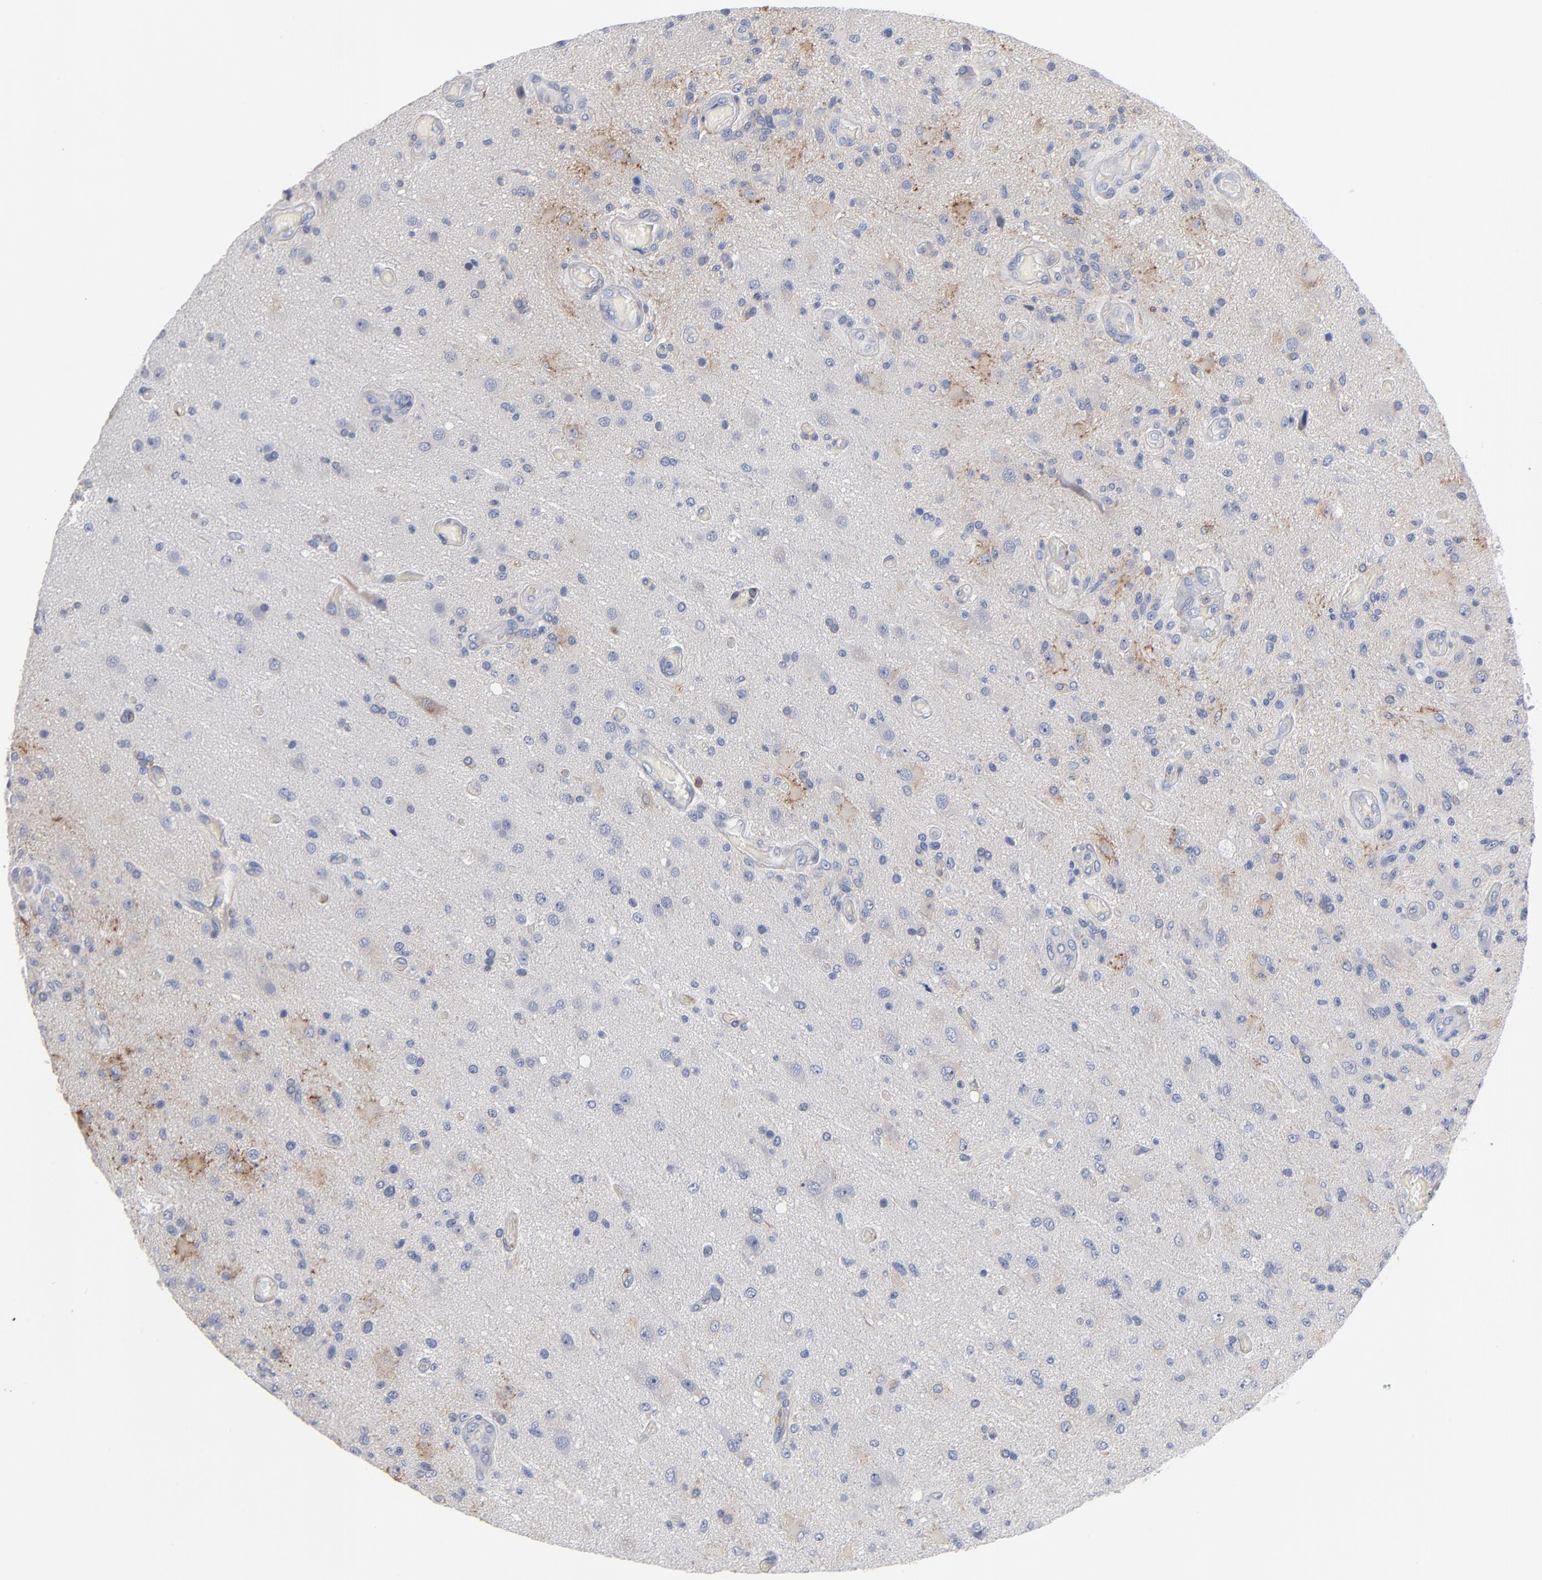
{"staining": {"intensity": "negative", "quantity": "none", "location": "none"}, "tissue": "glioma", "cell_type": "Tumor cells", "image_type": "cancer", "snomed": [{"axis": "morphology", "description": "Normal tissue, NOS"}, {"axis": "morphology", "description": "Glioma, malignant, High grade"}, {"axis": "topography", "description": "Cerebral cortex"}], "caption": "A histopathology image of human high-grade glioma (malignant) is negative for staining in tumor cells.", "gene": "PDLIM2", "patient": {"sex": "male", "age": 77}}